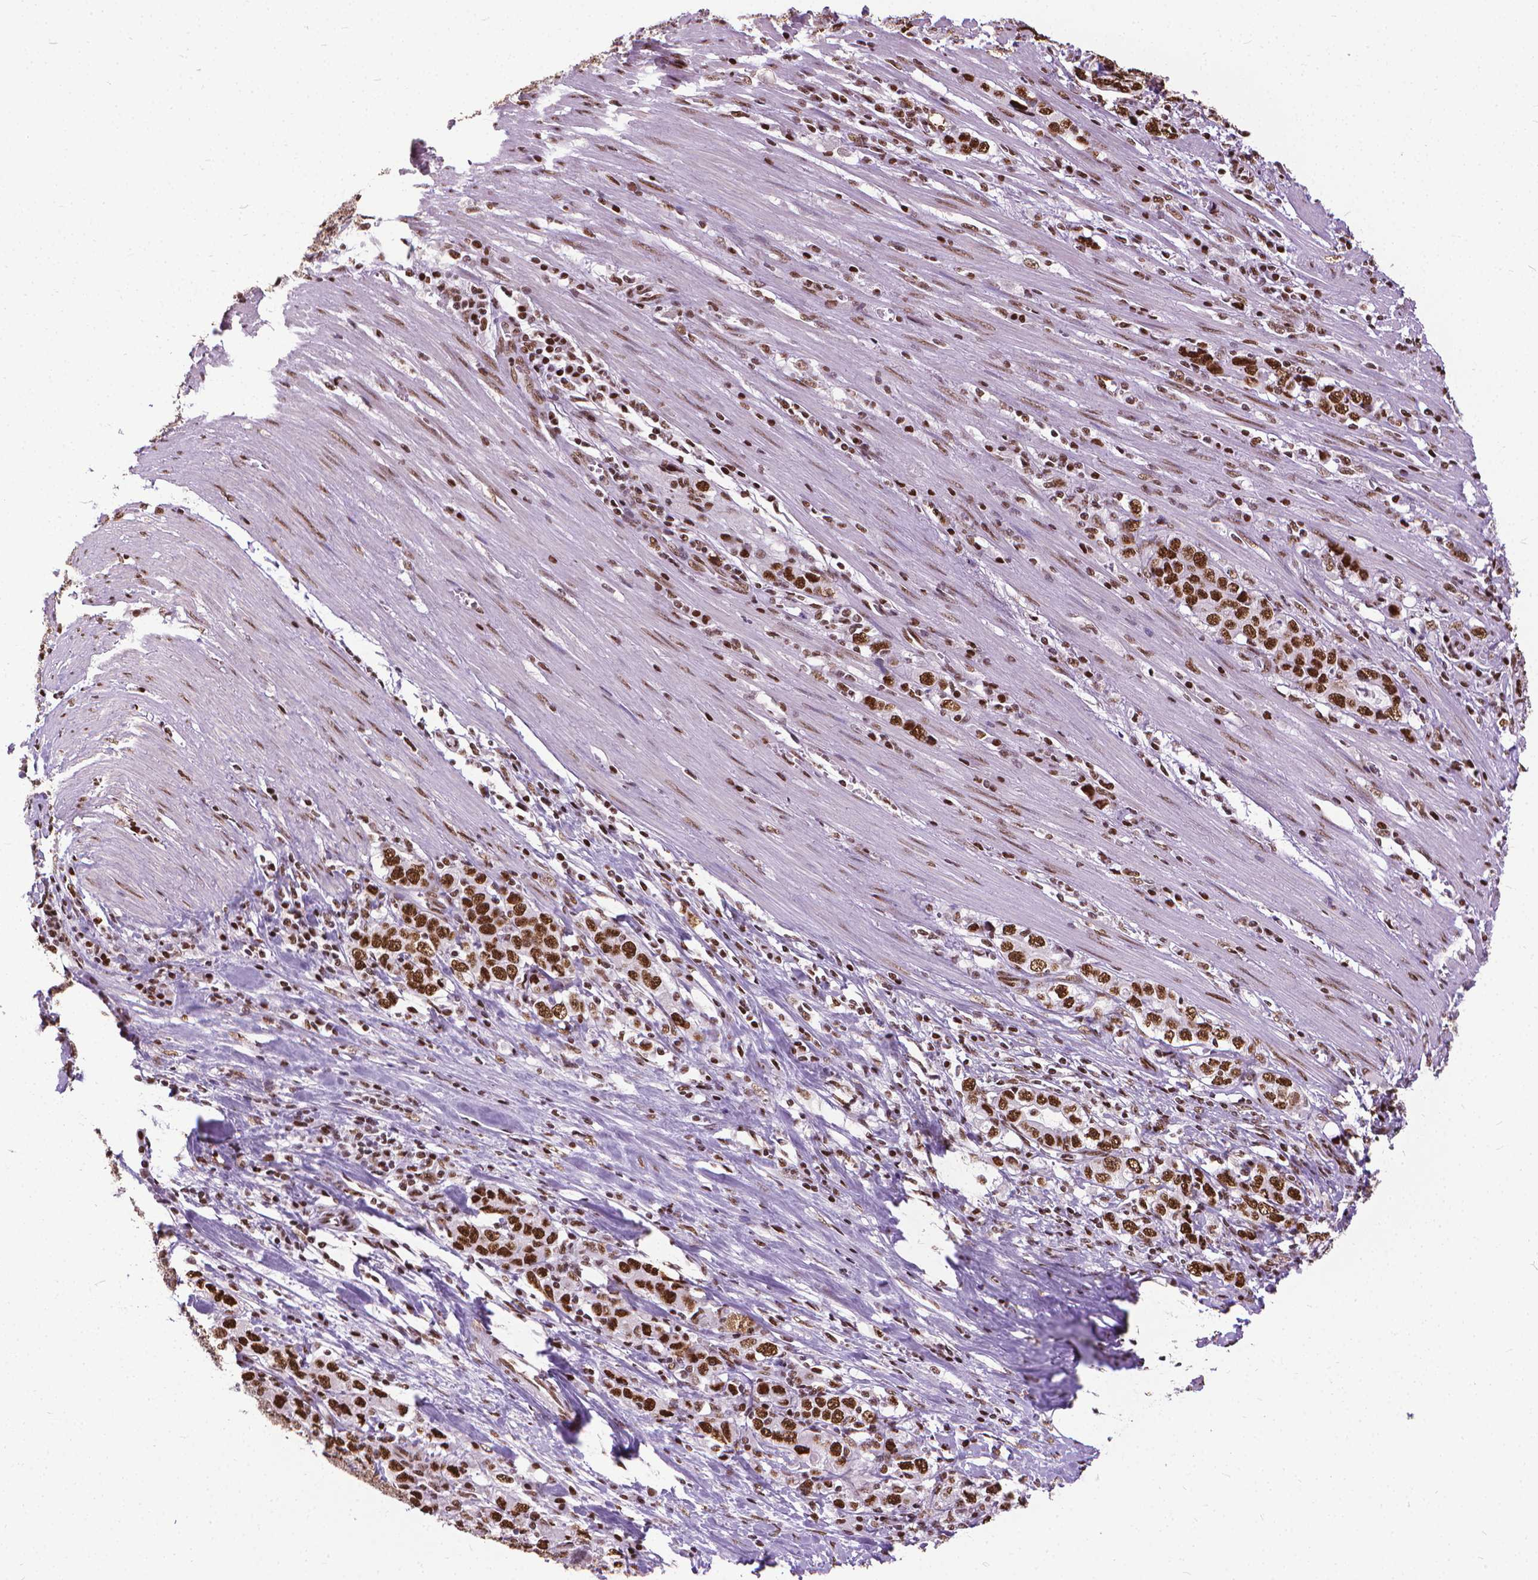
{"staining": {"intensity": "strong", "quantity": ">75%", "location": "nuclear"}, "tissue": "stomach cancer", "cell_type": "Tumor cells", "image_type": "cancer", "snomed": [{"axis": "morphology", "description": "Adenocarcinoma, NOS"}, {"axis": "topography", "description": "Stomach, lower"}], "caption": "Brown immunohistochemical staining in stomach cancer (adenocarcinoma) displays strong nuclear expression in approximately >75% of tumor cells.", "gene": "AKAP8", "patient": {"sex": "female", "age": 72}}